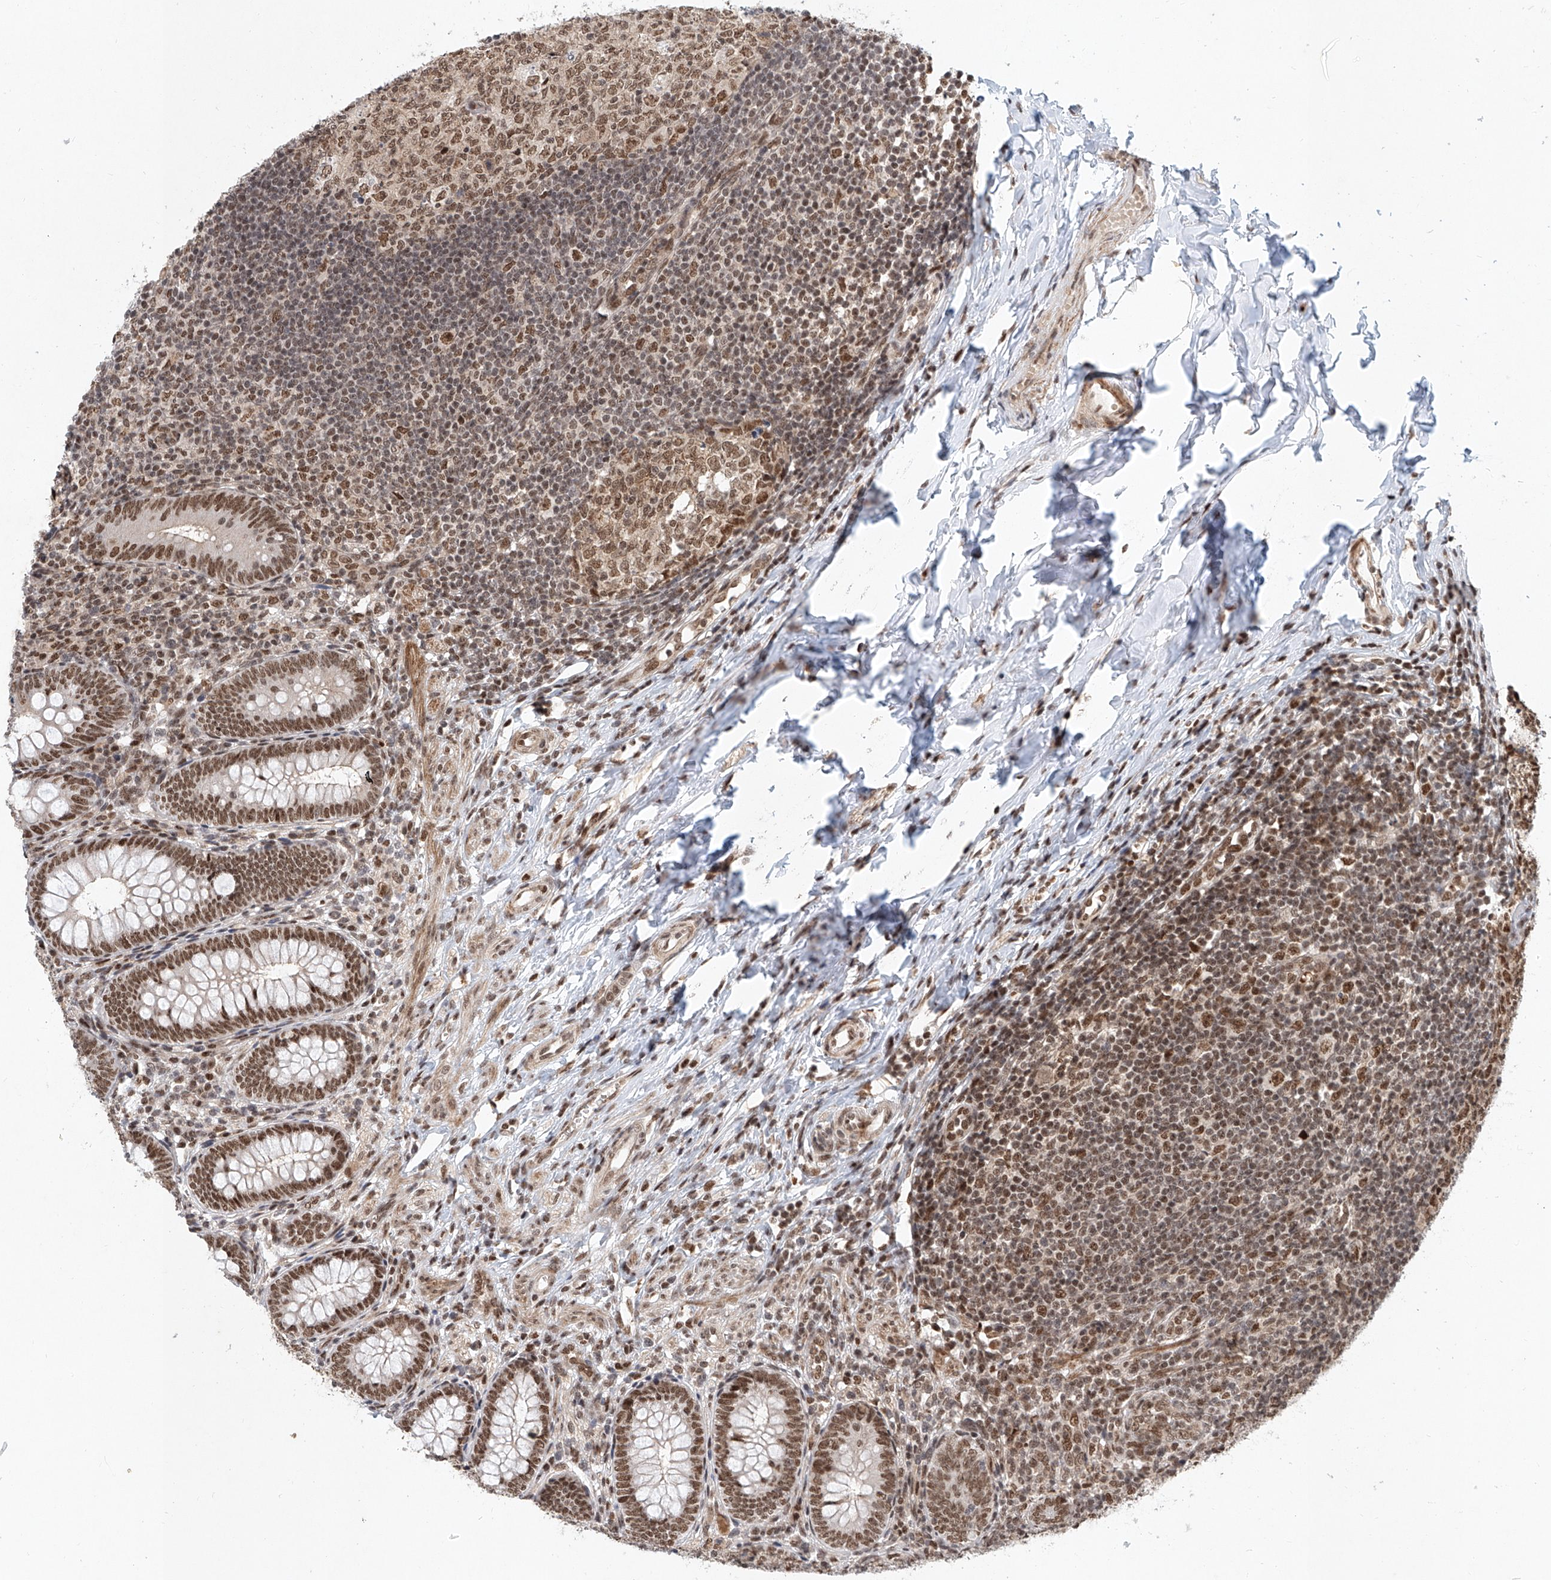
{"staining": {"intensity": "moderate", "quantity": ">75%", "location": "nuclear"}, "tissue": "appendix", "cell_type": "Glandular cells", "image_type": "normal", "snomed": [{"axis": "morphology", "description": "Normal tissue, NOS"}, {"axis": "topography", "description": "Appendix"}], "caption": "Appendix stained with DAB IHC demonstrates medium levels of moderate nuclear expression in about >75% of glandular cells. Using DAB (3,3'-diaminobenzidine) (brown) and hematoxylin (blue) stains, captured at high magnification using brightfield microscopy.", "gene": "ZNF470", "patient": {"sex": "male", "age": 14}}